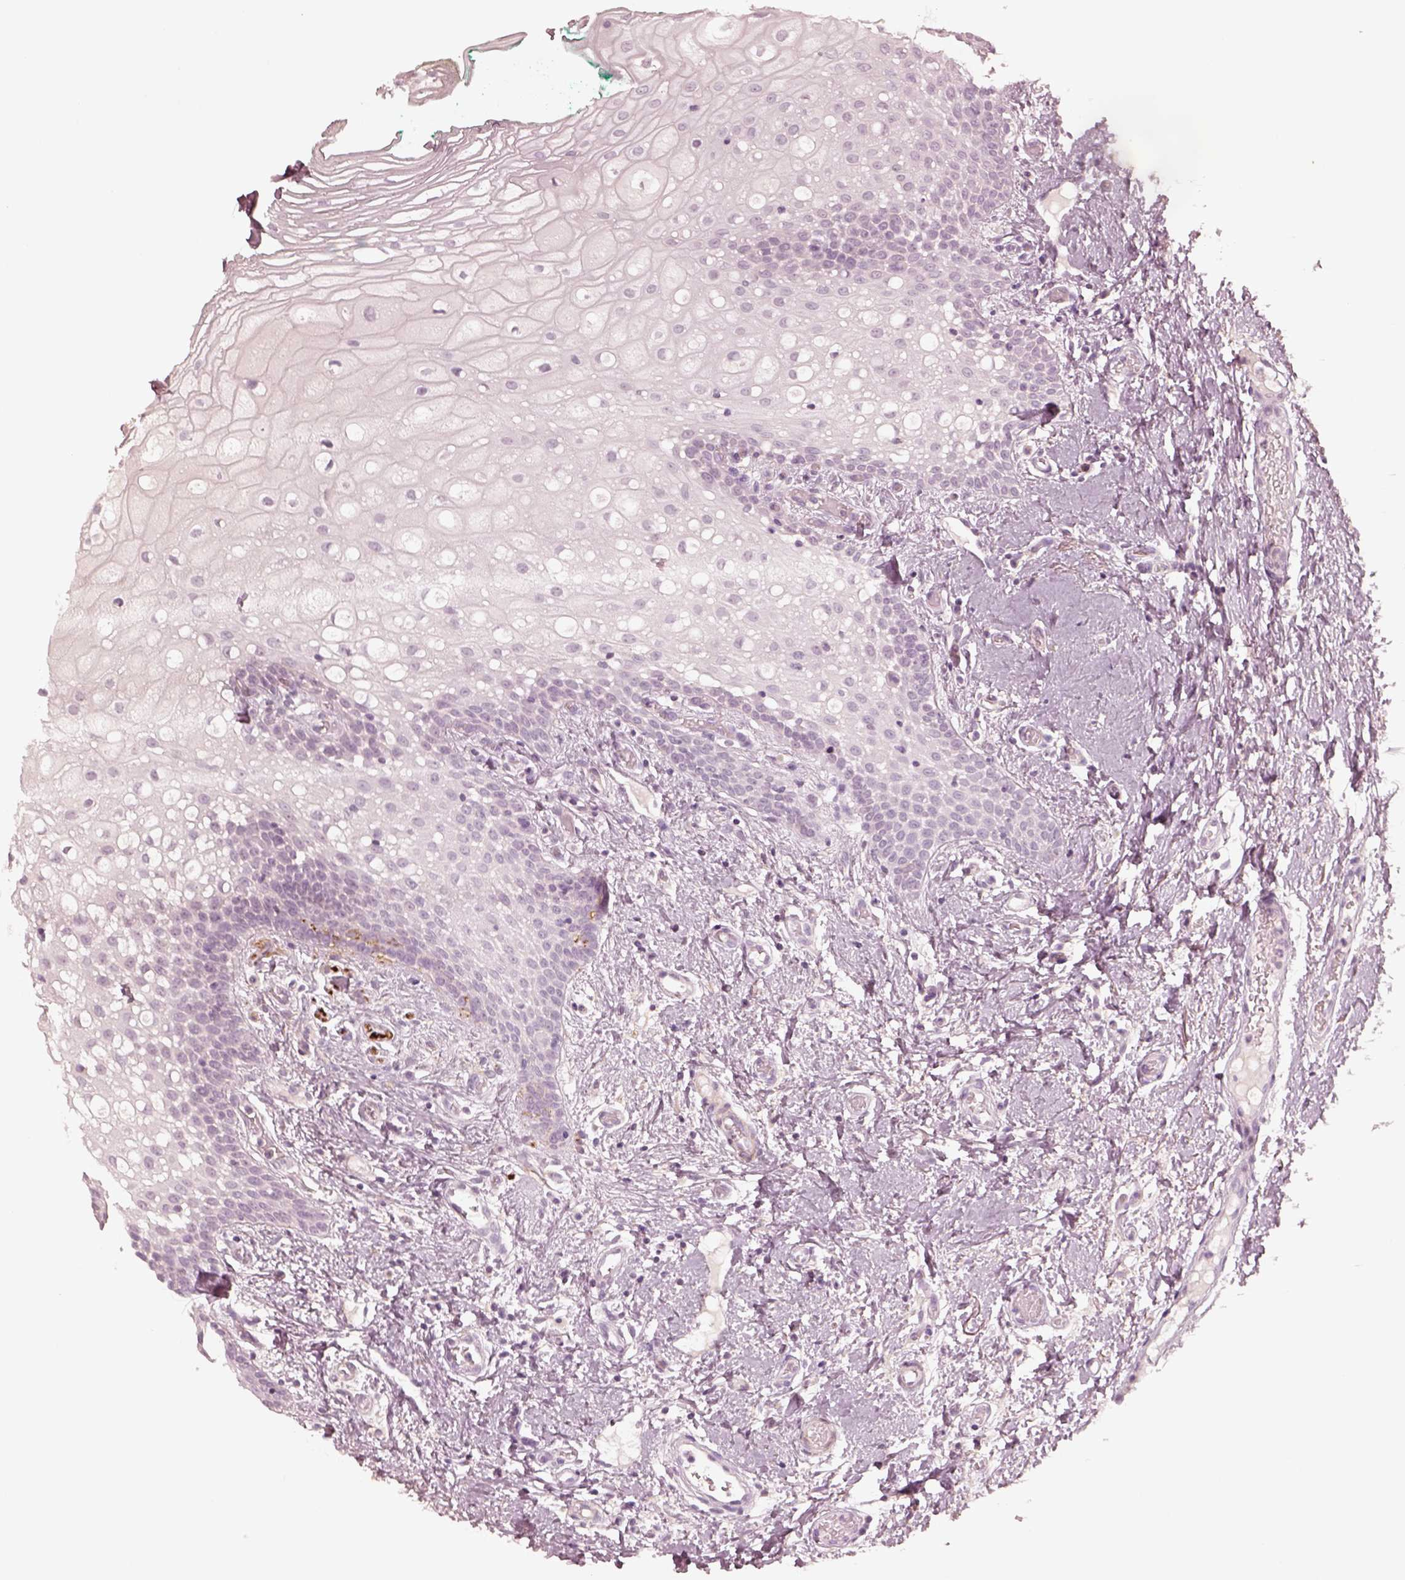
{"staining": {"intensity": "negative", "quantity": "none", "location": "none"}, "tissue": "oral mucosa", "cell_type": "Squamous epithelial cells", "image_type": "normal", "snomed": [{"axis": "morphology", "description": "Normal tissue, NOS"}, {"axis": "topography", "description": "Oral tissue"}], "caption": "The immunohistochemistry photomicrograph has no significant staining in squamous epithelial cells of oral mucosa.", "gene": "DNAAF9", "patient": {"sex": "female", "age": 83}}